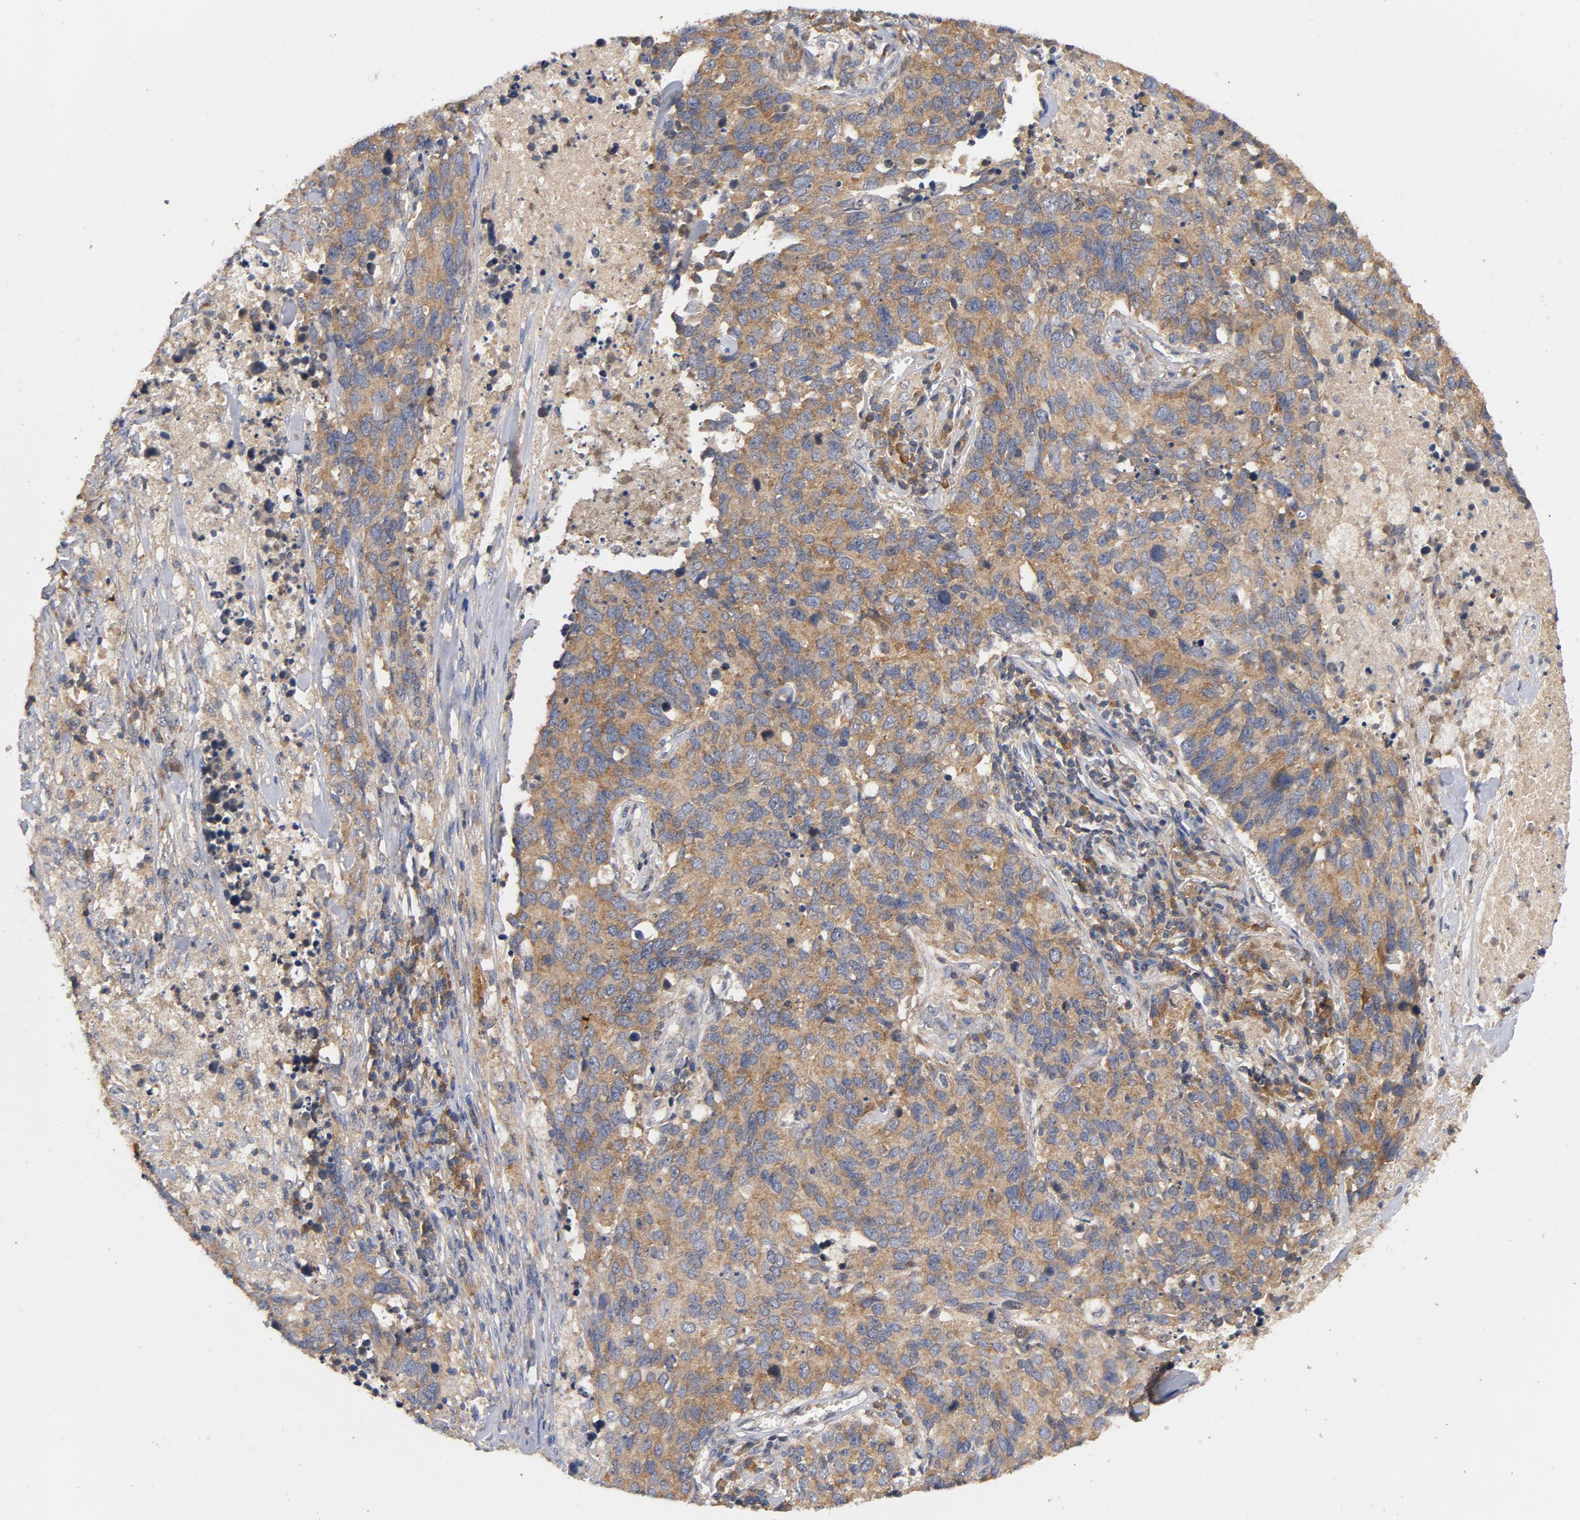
{"staining": {"intensity": "moderate", "quantity": ">75%", "location": "cytoplasmic/membranous"}, "tissue": "lung cancer", "cell_type": "Tumor cells", "image_type": "cancer", "snomed": [{"axis": "morphology", "description": "Adenocarcinoma, NOS"}, {"axis": "topography", "description": "Lung"}], "caption": "Lung cancer stained for a protein demonstrates moderate cytoplasmic/membranous positivity in tumor cells.", "gene": "DDX6", "patient": {"sex": "female", "age": 65}}